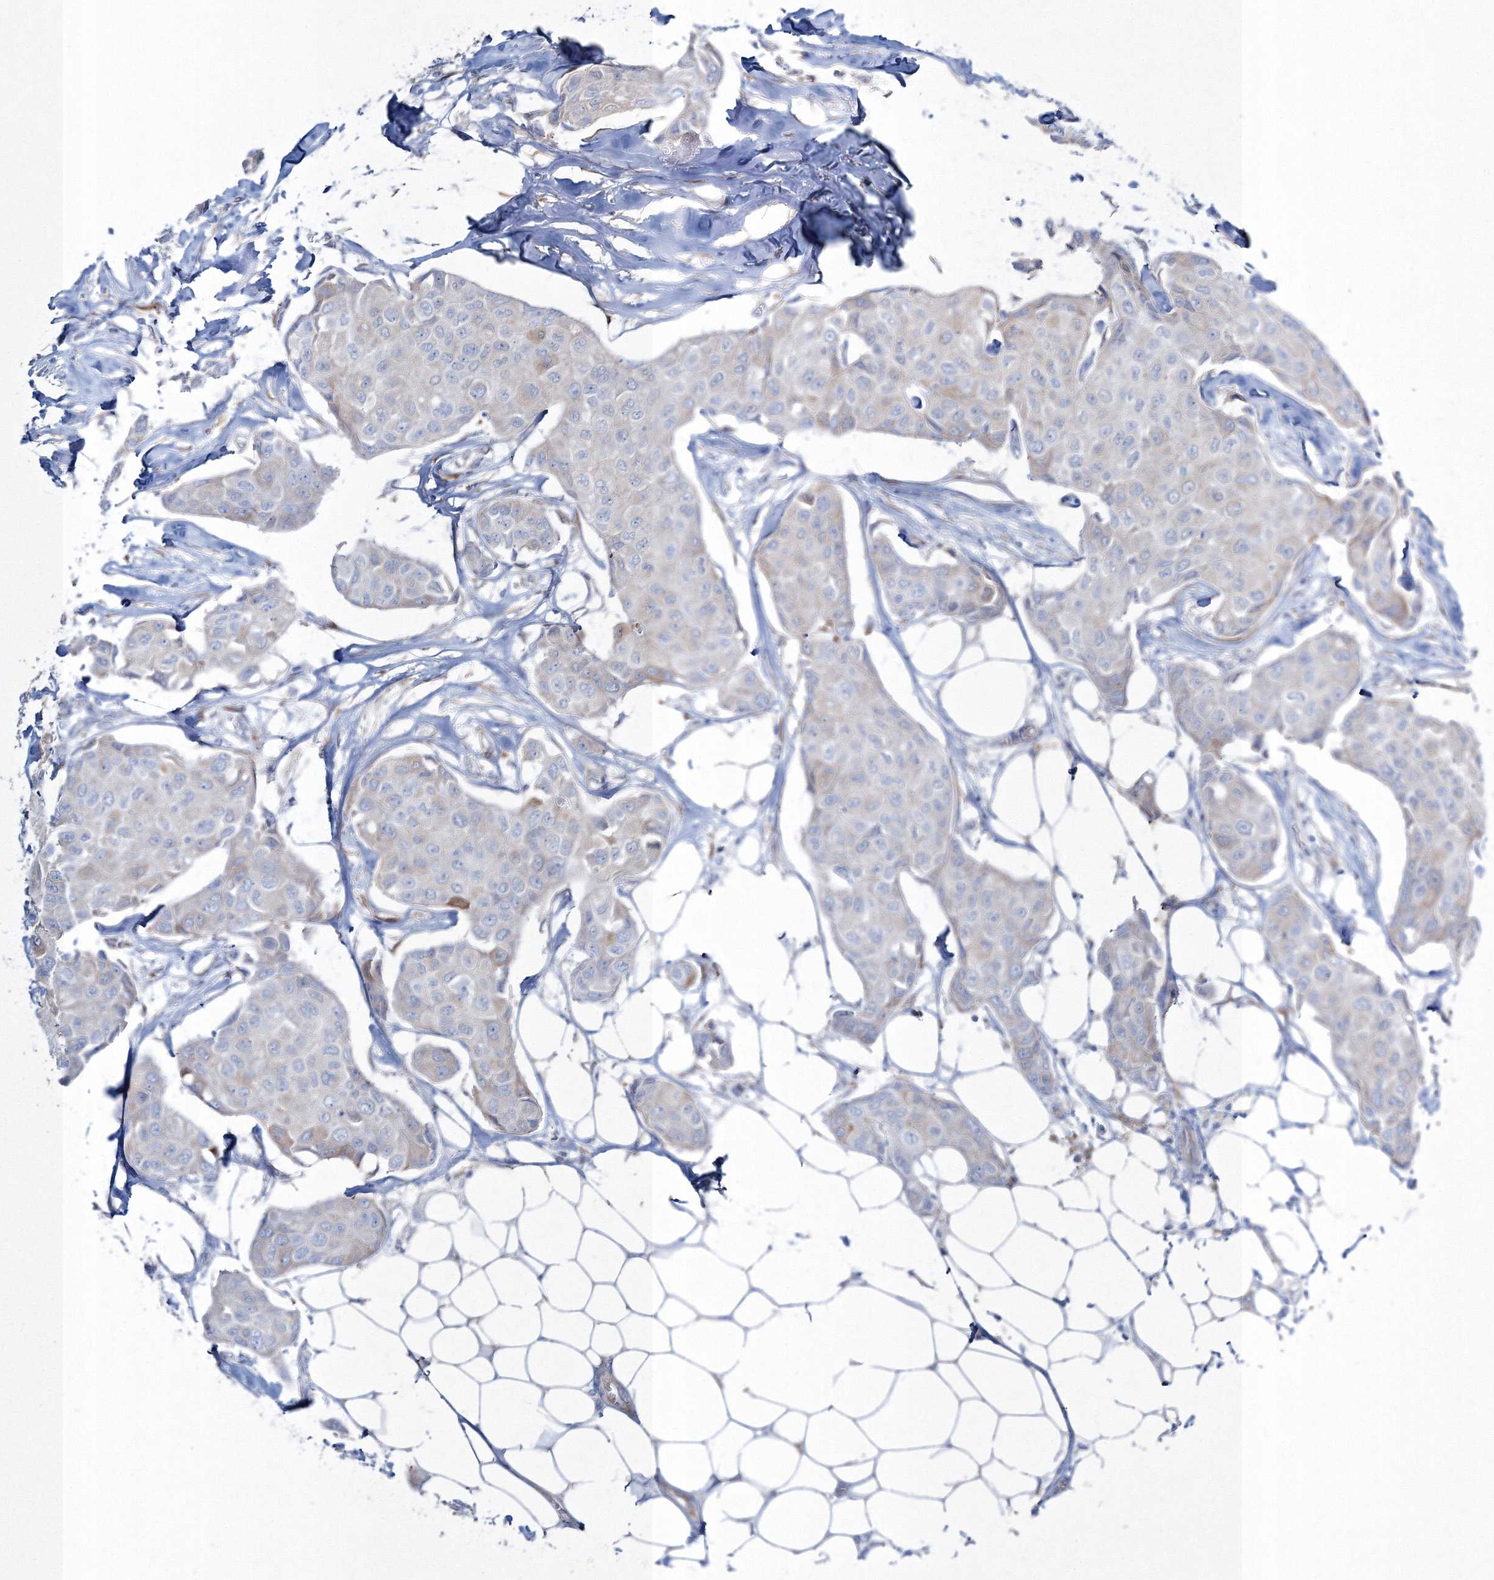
{"staining": {"intensity": "negative", "quantity": "none", "location": "none"}, "tissue": "breast cancer", "cell_type": "Tumor cells", "image_type": "cancer", "snomed": [{"axis": "morphology", "description": "Duct carcinoma"}, {"axis": "topography", "description": "Breast"}], "caption": "The IHC histopathology image has no significant expression in tumor cells of breast intraductal carcinoma tissue.", "gene": "RCN1", "patient": {"sex": "female", "age": 80}}